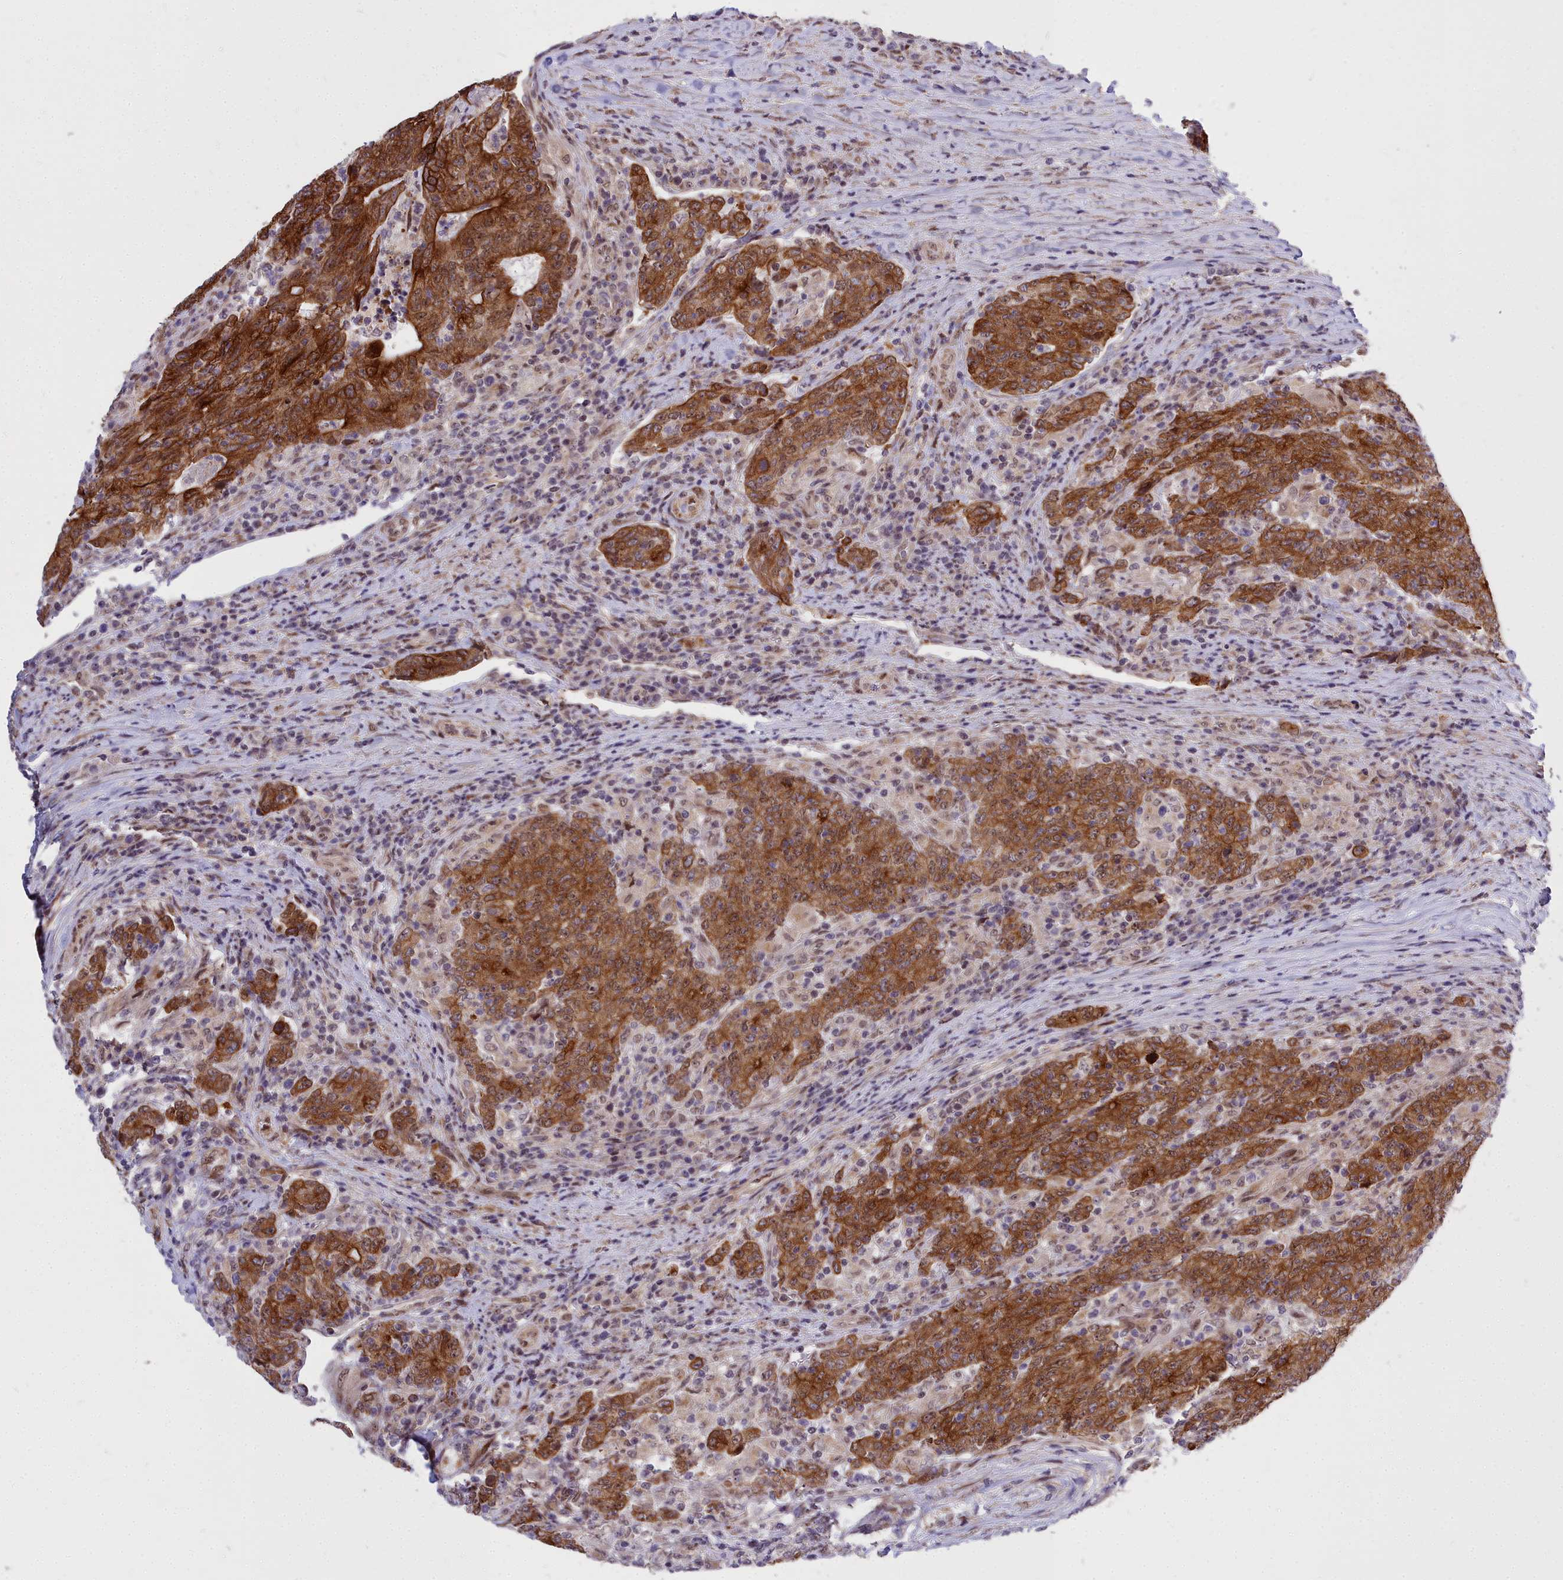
{"staining": {"intensity": "strong", "quantity": ">75%", "location": "cytoplasmic/membranous"}, "tissue": "colorectal cancer", "cell_type": "Tumor cells", "image_type": "cancer", "snomed": [{"axis": "morphology", "description": "Adenocarcinoma, NOS"}, {"axis": "topography", "description": "Colon"}], "caption": "The micrograph reveals a brown stain indicating the presence of a protein in the cytoplasmic/membranous of tumor cells in colorectal adenocarcinoma. (DAB (3,3'-diaminobenzidine) = brown stain, brightfield microscopy at high magnification).", "gene": "ABCB8", "patient": {"sex": "female", "age": 75}}